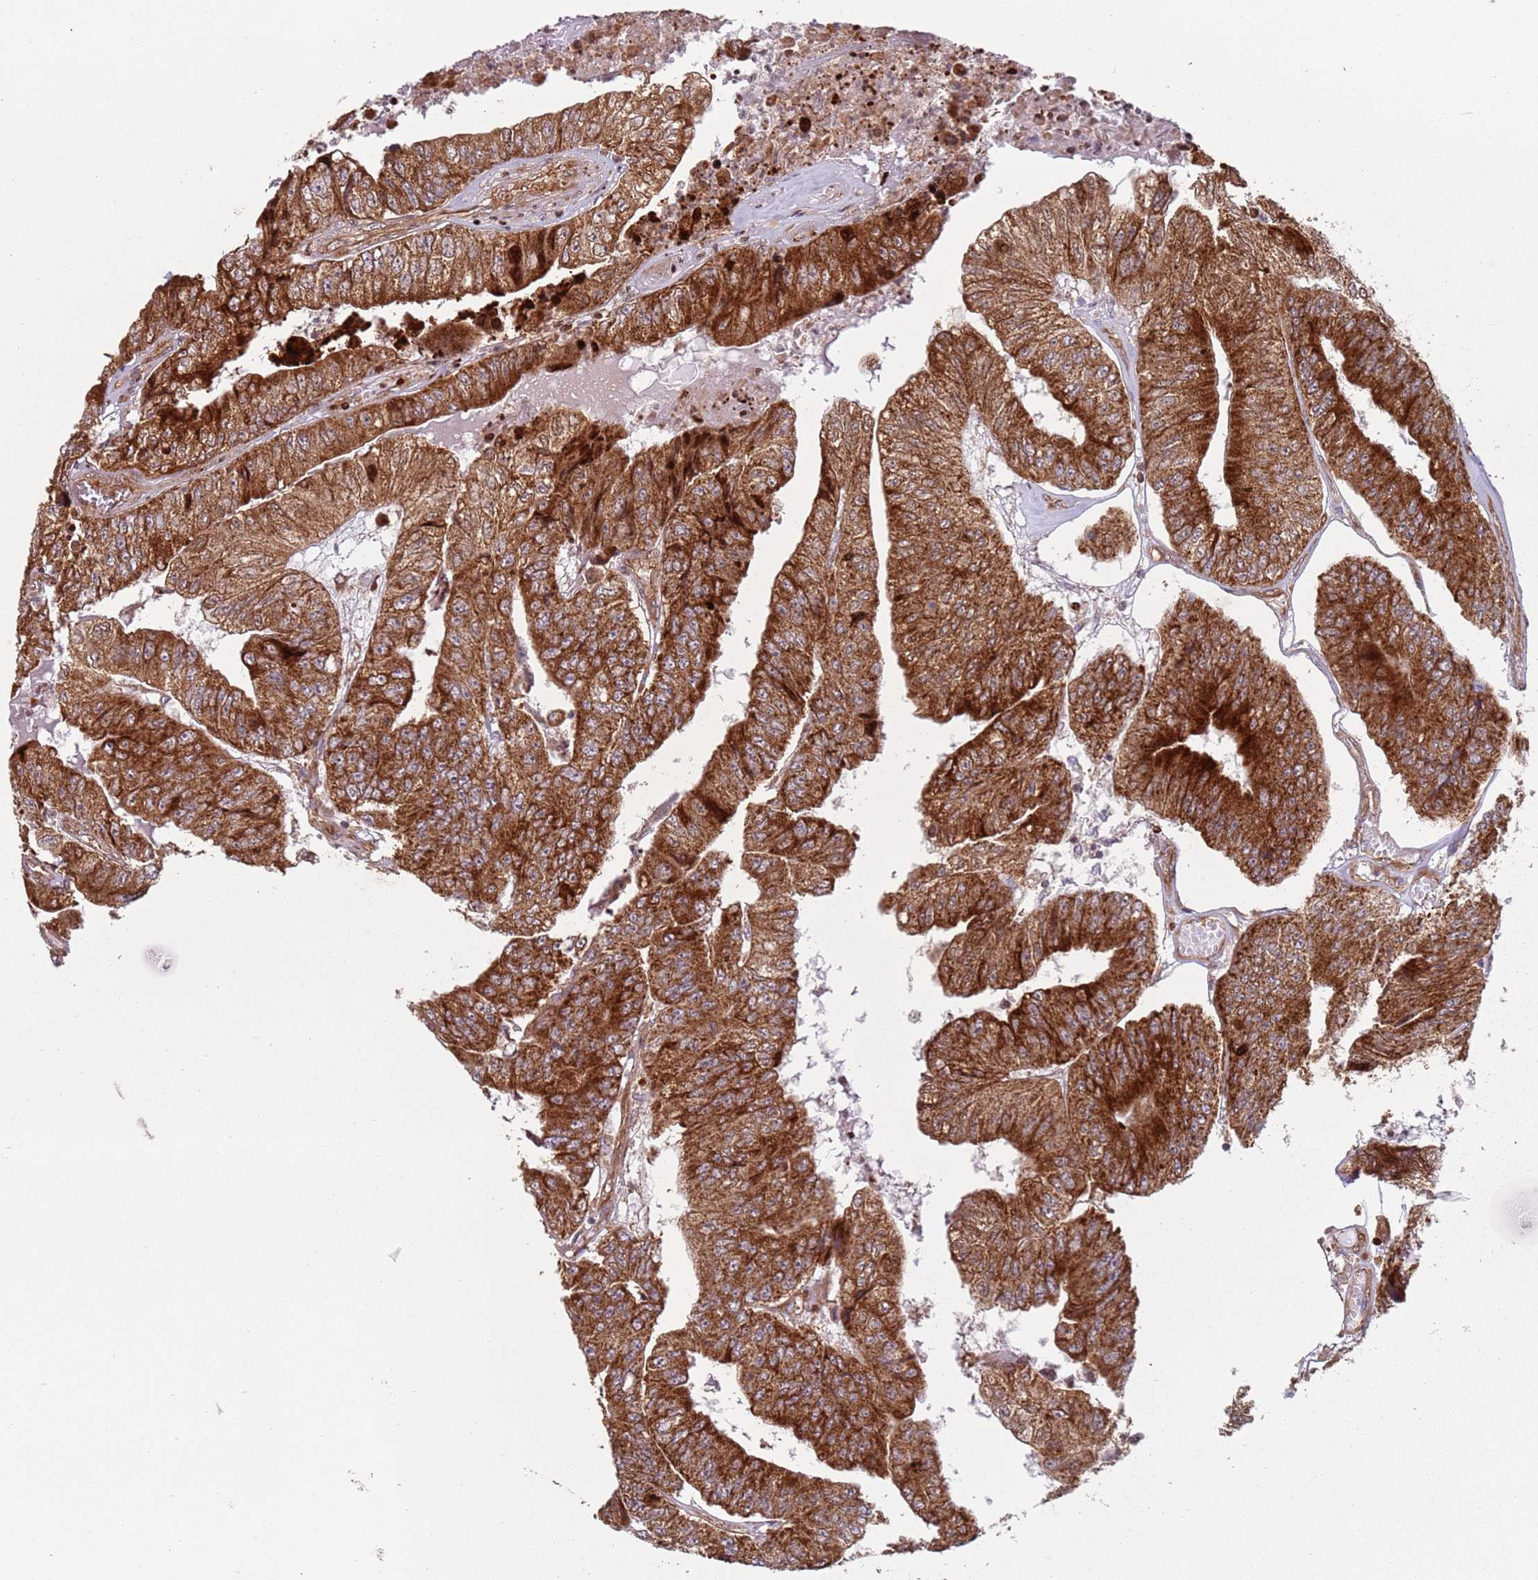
{"staining": {"intensity": "strong", "quantity": ">75%", "location": "cytoplasmic/membranous,nuclear"}, "tissue": "colorectal cancer", "cell_type": "Tumor cells", "image_type": "cancer", "snomed": [{"axis": "morphology", "description": "Adenocarcinoma, NOS"}, {"axis": "topography", "description": "Colon"}], "caption": "Protein staining reveals strong cytoplasmic/membranous and nuclear expression in approximately >75% of tumor cells in colorectal adenocarcinoma.", "gene": "HNRNPLL", "patient": {"sex": "female", "age": 67}}